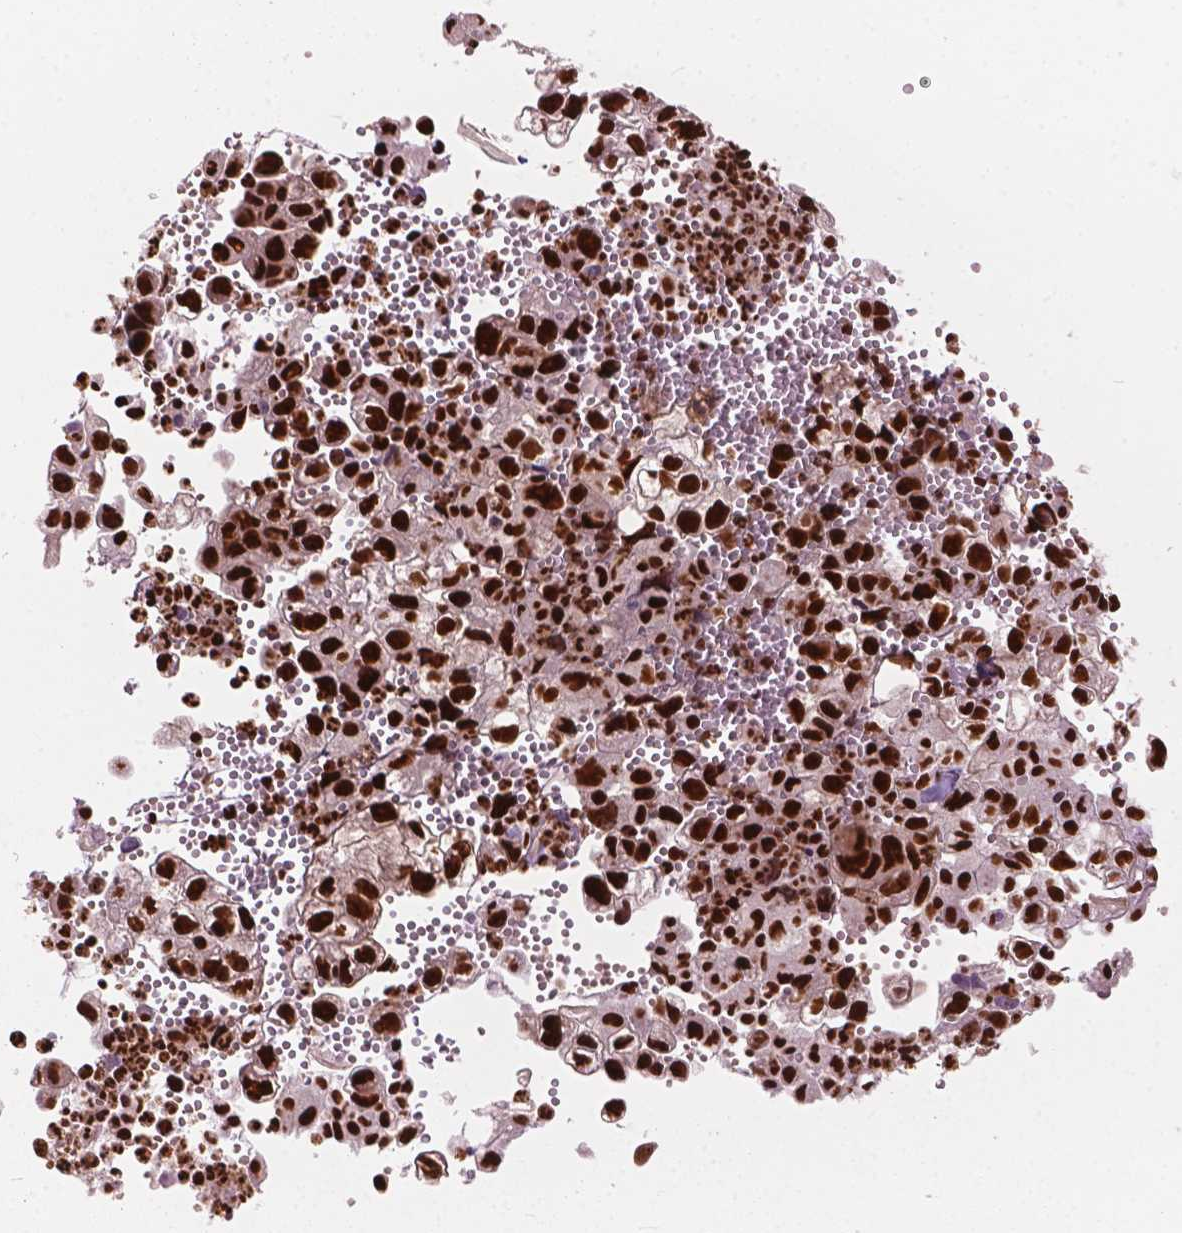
{"staining": {"intensity": "strong", "quantity": ">75%", "location": "nuclear"}, "tissue": "cervical cancer", "cell_type": "Tumor cells", "image_type": "cancer", "snomed": [{"axis": "morphology", "description": "Squamous cell carcinoma, NOS"}, {"axis": "topography", "description": "Cervix"}], "caption": "Cervical squamous cell carcinoma stained with a protein marker shows strong staining in tumor cells.", "gene": "ANP32B", "patient": {"sex": "female", "age": 55}}